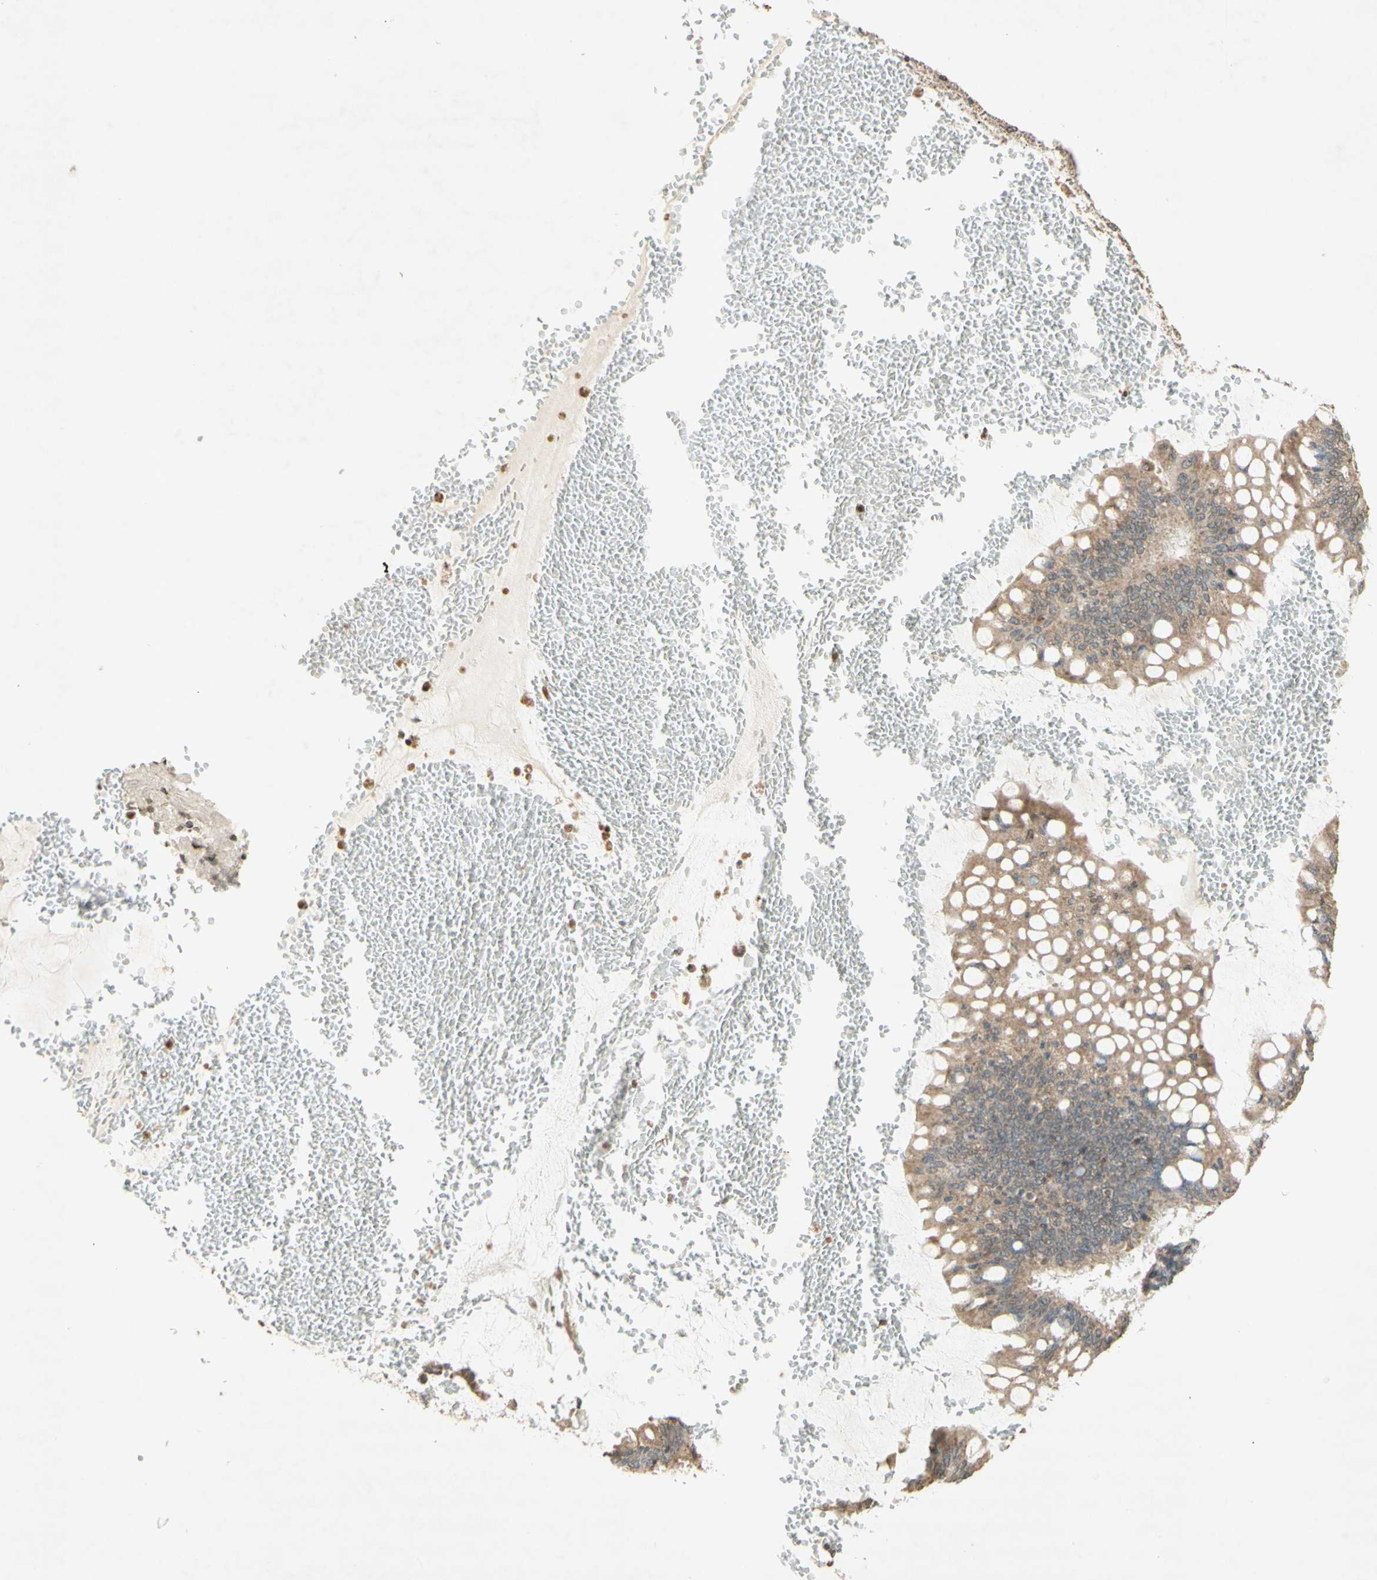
{"staining": {"intensity": "weak", "quantity": ">75%", "location": "cytoplasmic/membranous"}, "tissue": "ovarian cancer", "cell_type": "Tumor cells", "image_type": "cancer", "snomed": [{"axis": "morphology", "description": "Cystadenocarcinoma, mucinous, NOS"}, {"axis": "topography", "description": "Ovary"}], "caption": "Approximately >75% of tumor cells in human mucinous cystadenocarcinoma (ovarian) reveal weak cytoplasmic/membranous protein staining as visualized by brown immunohistochemical staining.", "gene": "CCNI", "patient": {"sex": "female", "age": 73}}